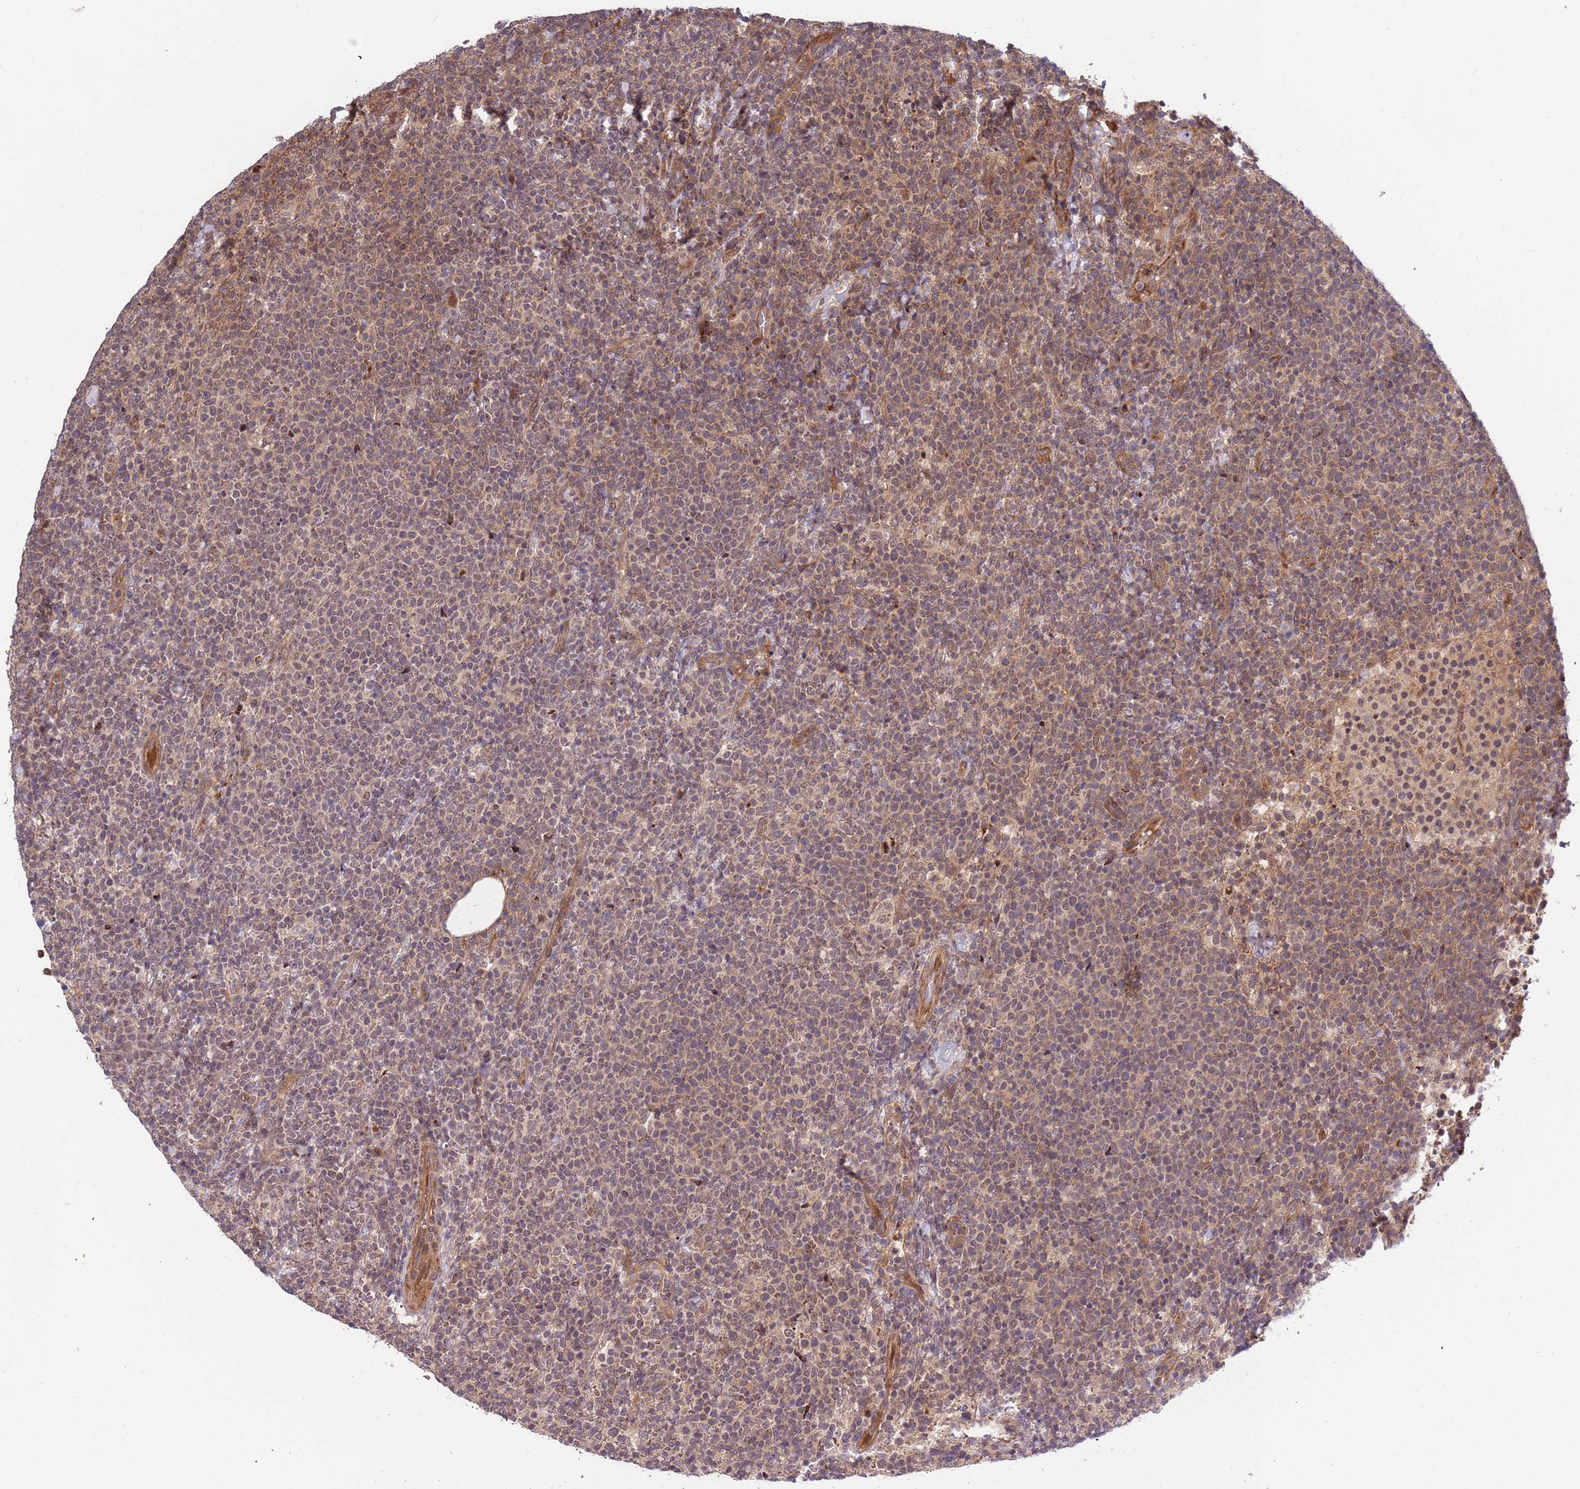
{"staining": {"intensity": "weak", "quantity": "25%-75%", "location": "cytoplasmic/membranous"}, "tissue": "lymphoma", "cell_type": "Tumor cells", "image_type": "cancer", "snomed": [{"axis": "morphology", "description": "Malignant lymphoma, non-Hodgkin's type, High grade"}, {"axis": "topography", "description": "Lymph node"}], "caption": "DAB (3,3'-diaminobenzidine) immunohistochemical staining of human lymphoma reveals weak cytoplasmic/membranous protein staining in approximately 25%-75% of tumor cells.", "gene": "HAUS3", "patient": {"sex": "male", "age": 61}}